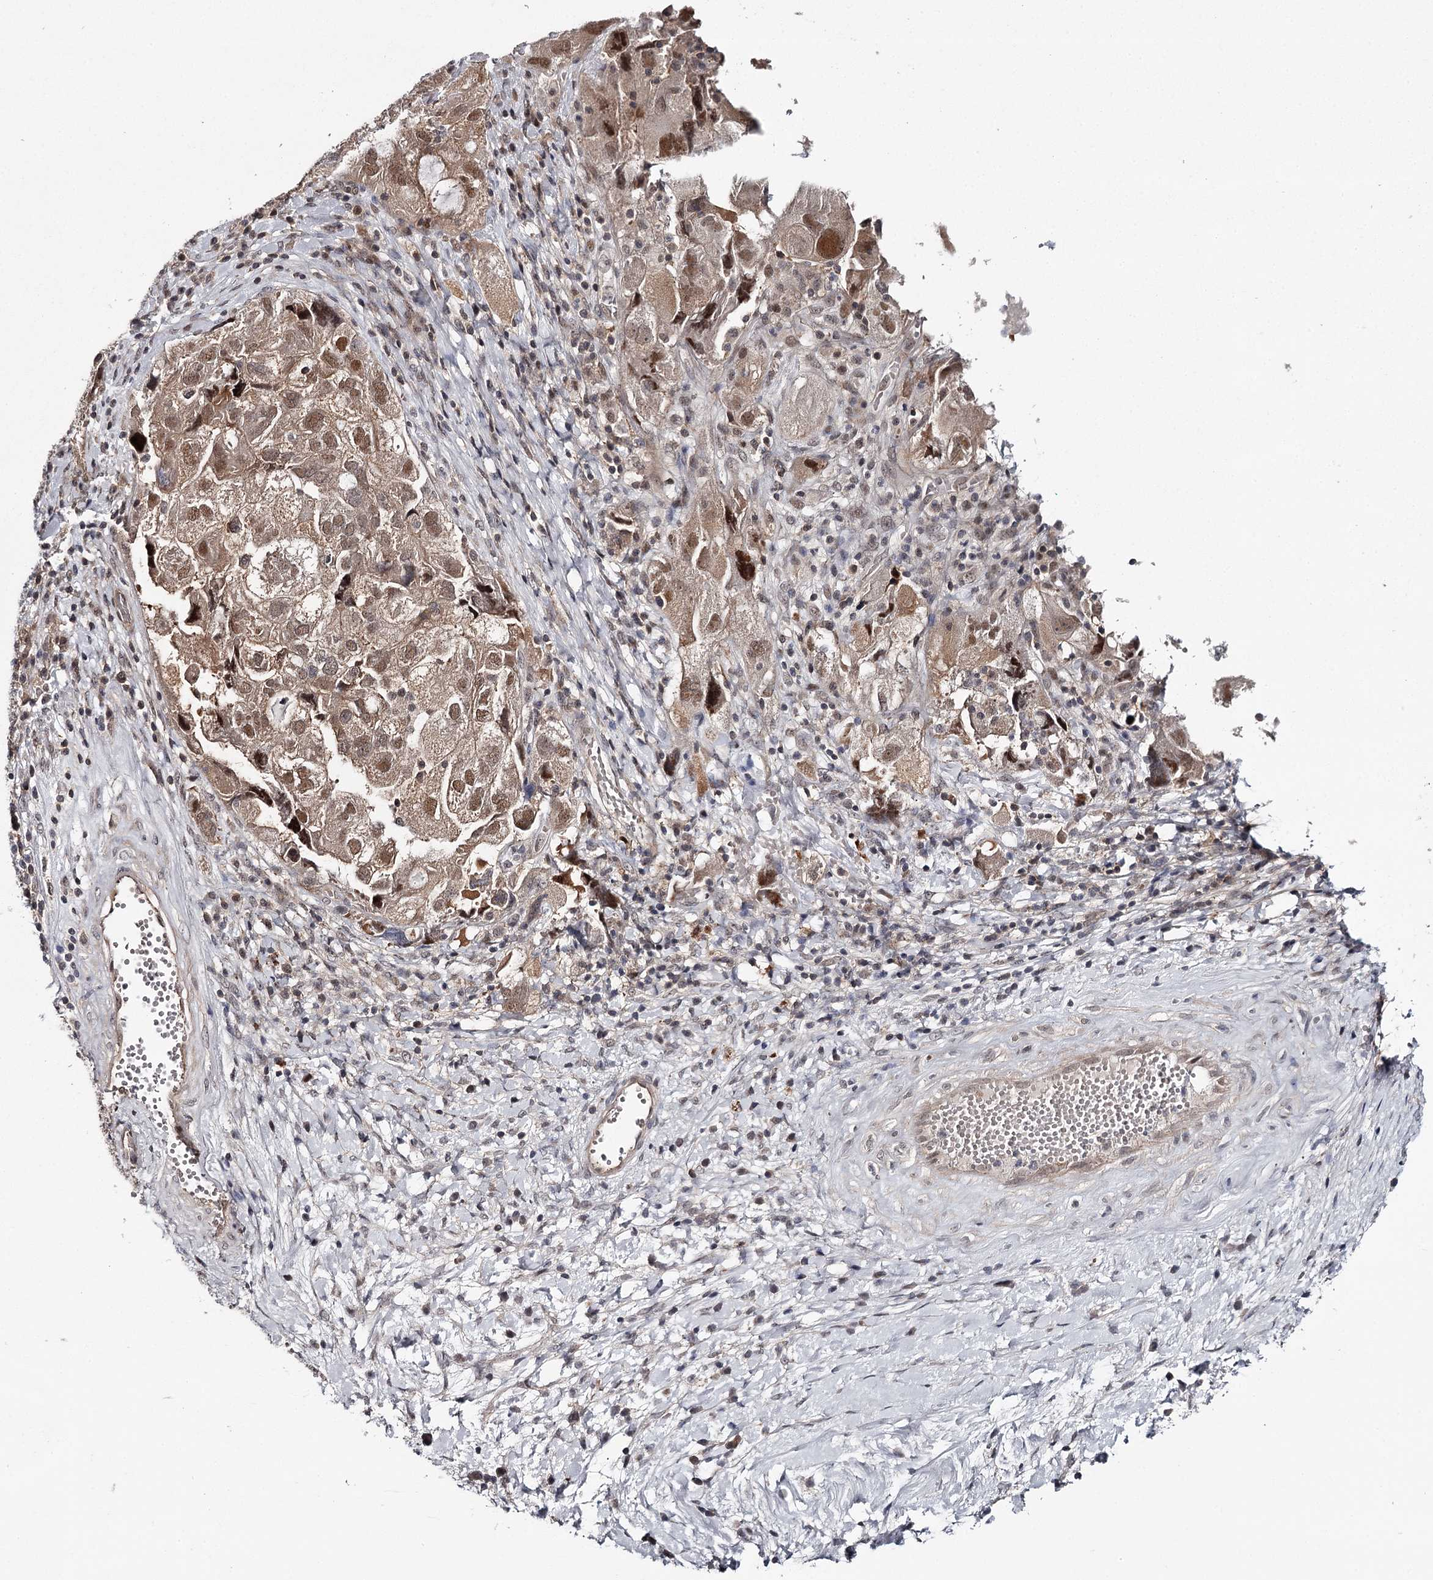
{"staining": {"intensity": "strong", "quantity": "25%-75%", "location": "cytoplasmic/membranous,nuclear"}, "tissue": "ovarian cancer", "cell_type": "Tumor cells", "image_type": "cancer", "snomed": [{"axis": "morphology", "description": "Carcinoma, NOS"}, {"axis": "morphology", "description": "Cystadenocarcinoma, serous, NOS"}, {"axis": "topography", "description": "Ovary"}], "caption": "Protein staining displays strong cytoplasmic/membranous and nuclear expression in approximately 25%-75% of tumor cells in ovarian cancer. The staining was performed using DAB to visualize the protein expression in brown, while the nuclei were stained in blue with hematoxylin (Magnification: 20x).", "gene": "GTSF1", "patient": {"sex": "female", "age": 69}}